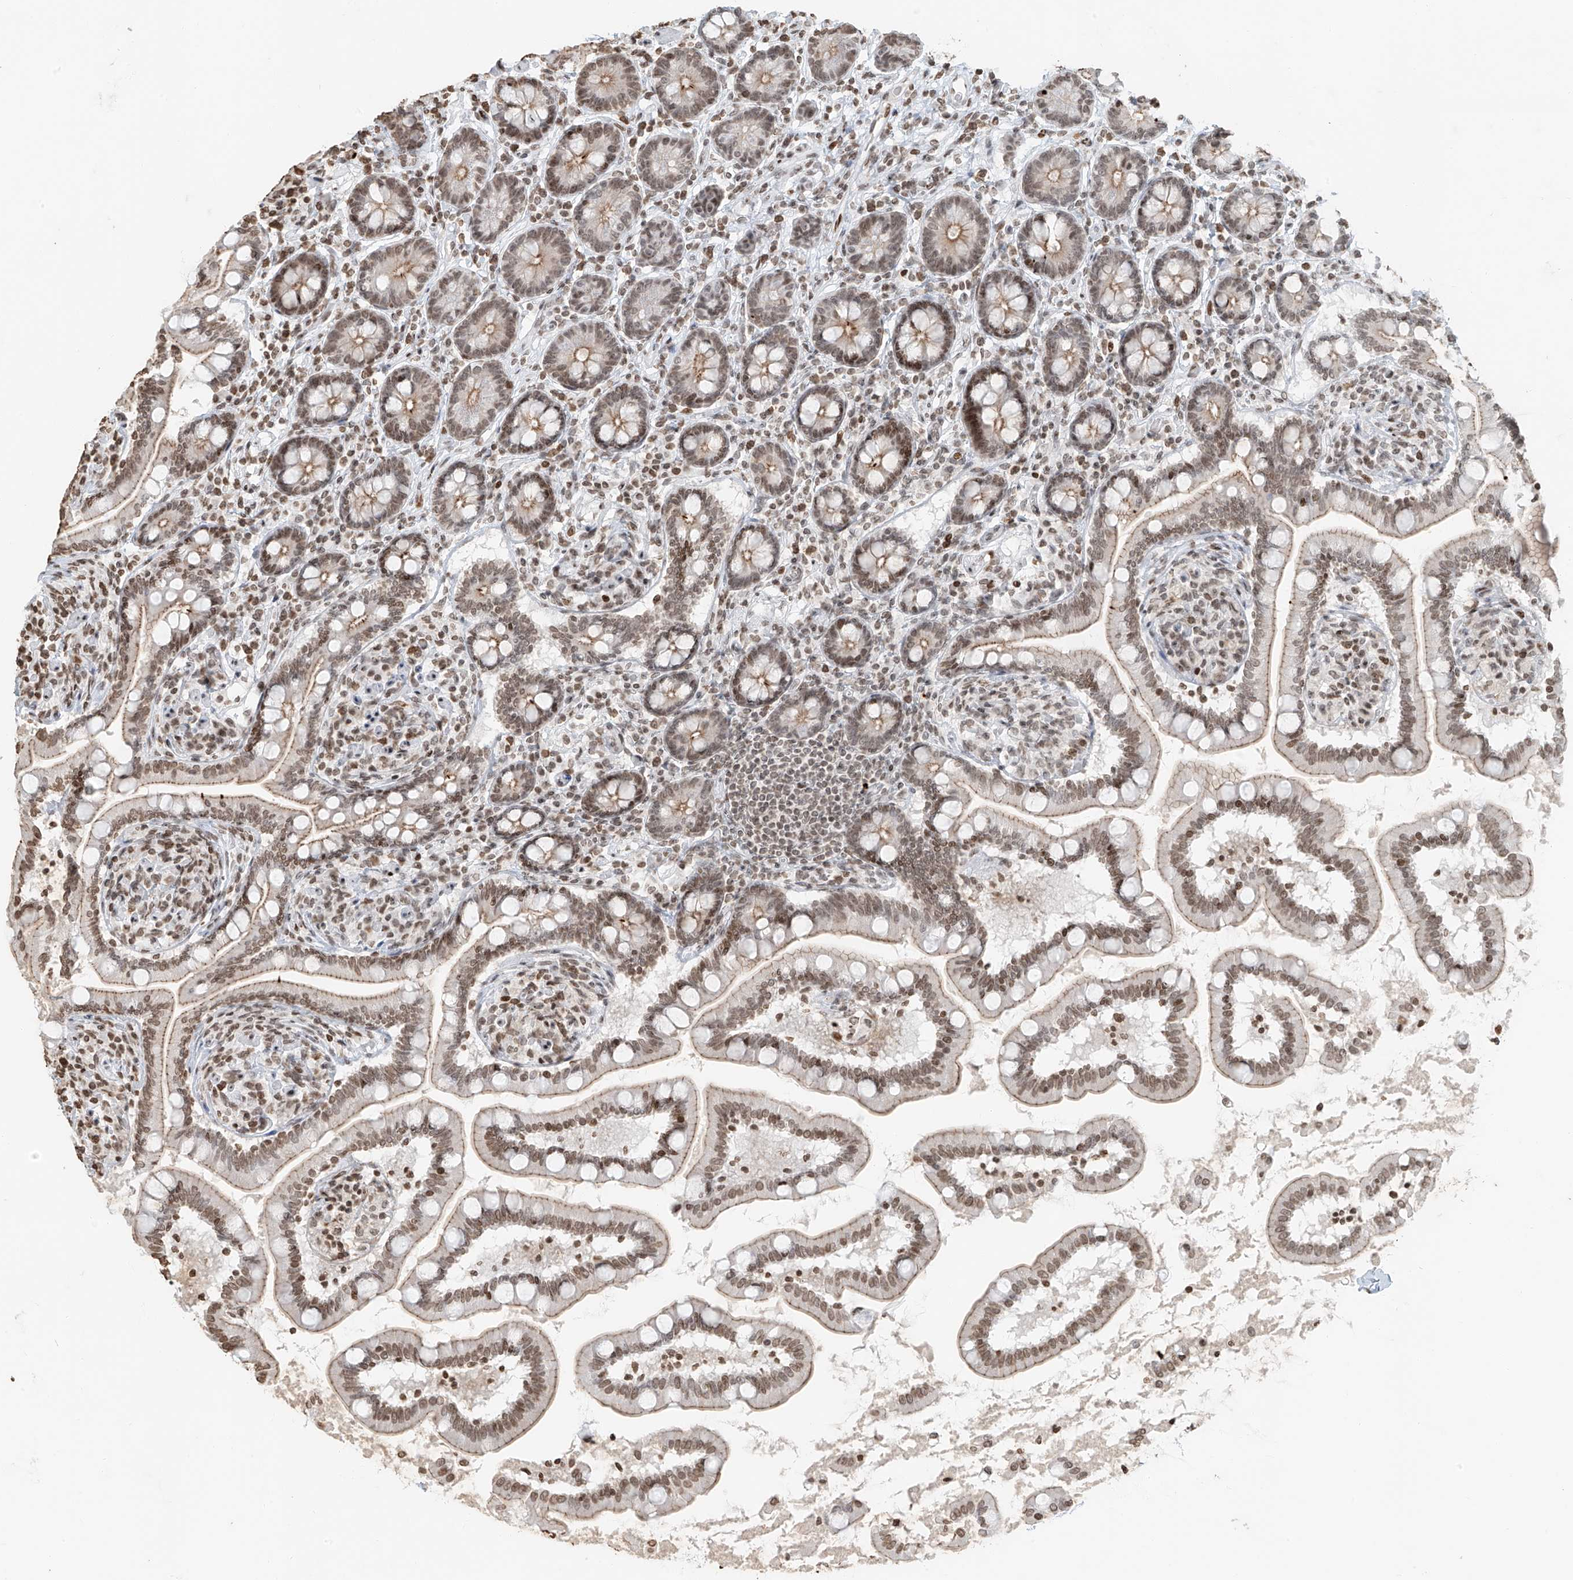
{"staining": {"intensity": "moderate", "quantity": ">75%", "location": "cytoplasmic/membranous,nuclear"}, "tissue": "small intestine", "cell_type": "Glandular cells", "image_type": "normal", "snomed": [{"axis": "morphology", "description": "Normal tissue, NOS"}, {"axis": "topography", "description": "Small intestine"}], "caption": "Immunohistochemistry (DAB (3,3'-diaminobenzidine)) staining of unremarkable small intestine displays moderate cytoplasmic/membranous,nuclear protein positivity in approximately >75% of glandular cells. Ihc stains the protein in brown and the nuclei are stained blue.", "gene": "C17orf58", "patient": {"sex": "female", "age": 64}}